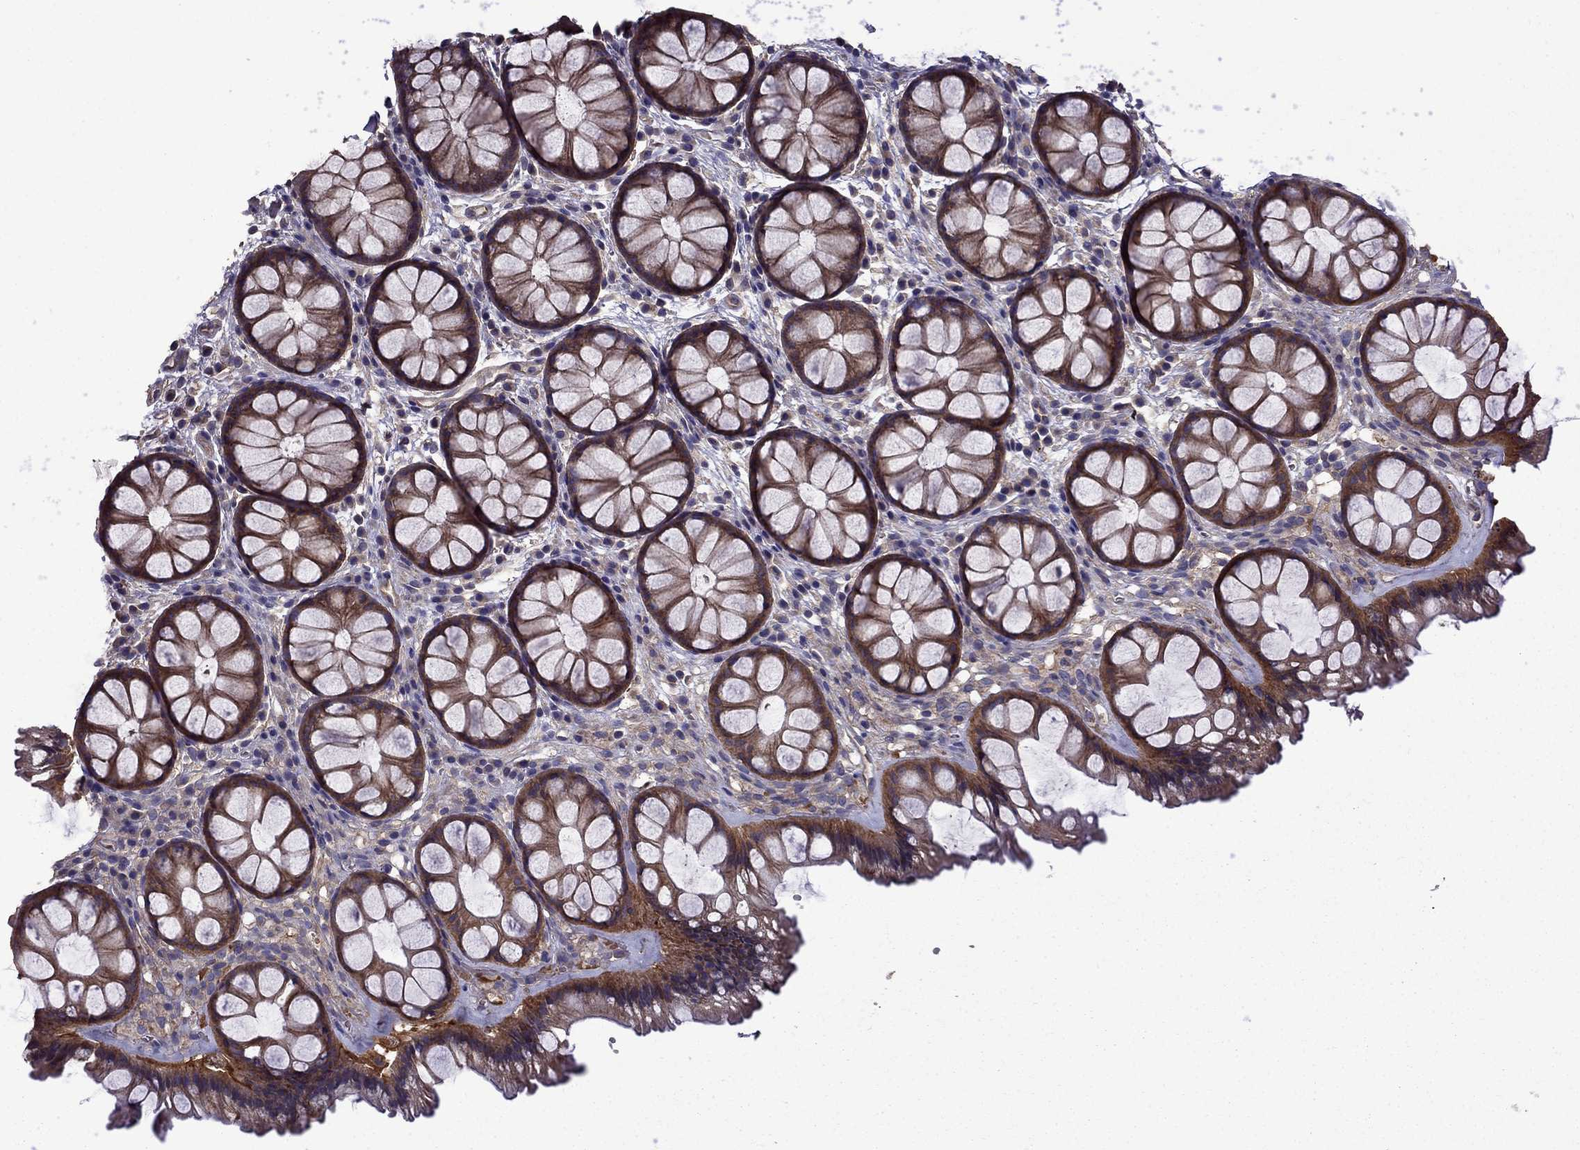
{"staining": {"intensity": "strong", "quantity": ">75%", "location": "cytoplasmic/membranous"}, "tissue": "rectum", "cell_type": "Glandular cells", "image_type": "normal", "snomed": [{"axis": "morphology", "description": "Normal tissue, NOS"}, {"axis": "topography", "description": "Rectum"}], "caption": "DAB (3,3'-diaminobenzidine) immunohistochemical staining of normal human rectum reveals strong cytoplasmic/membranous protein positivity in approximately >75% of glandular cells.", "gene": "ITGB1", "patient": {"sex": "female", "age": 62}}